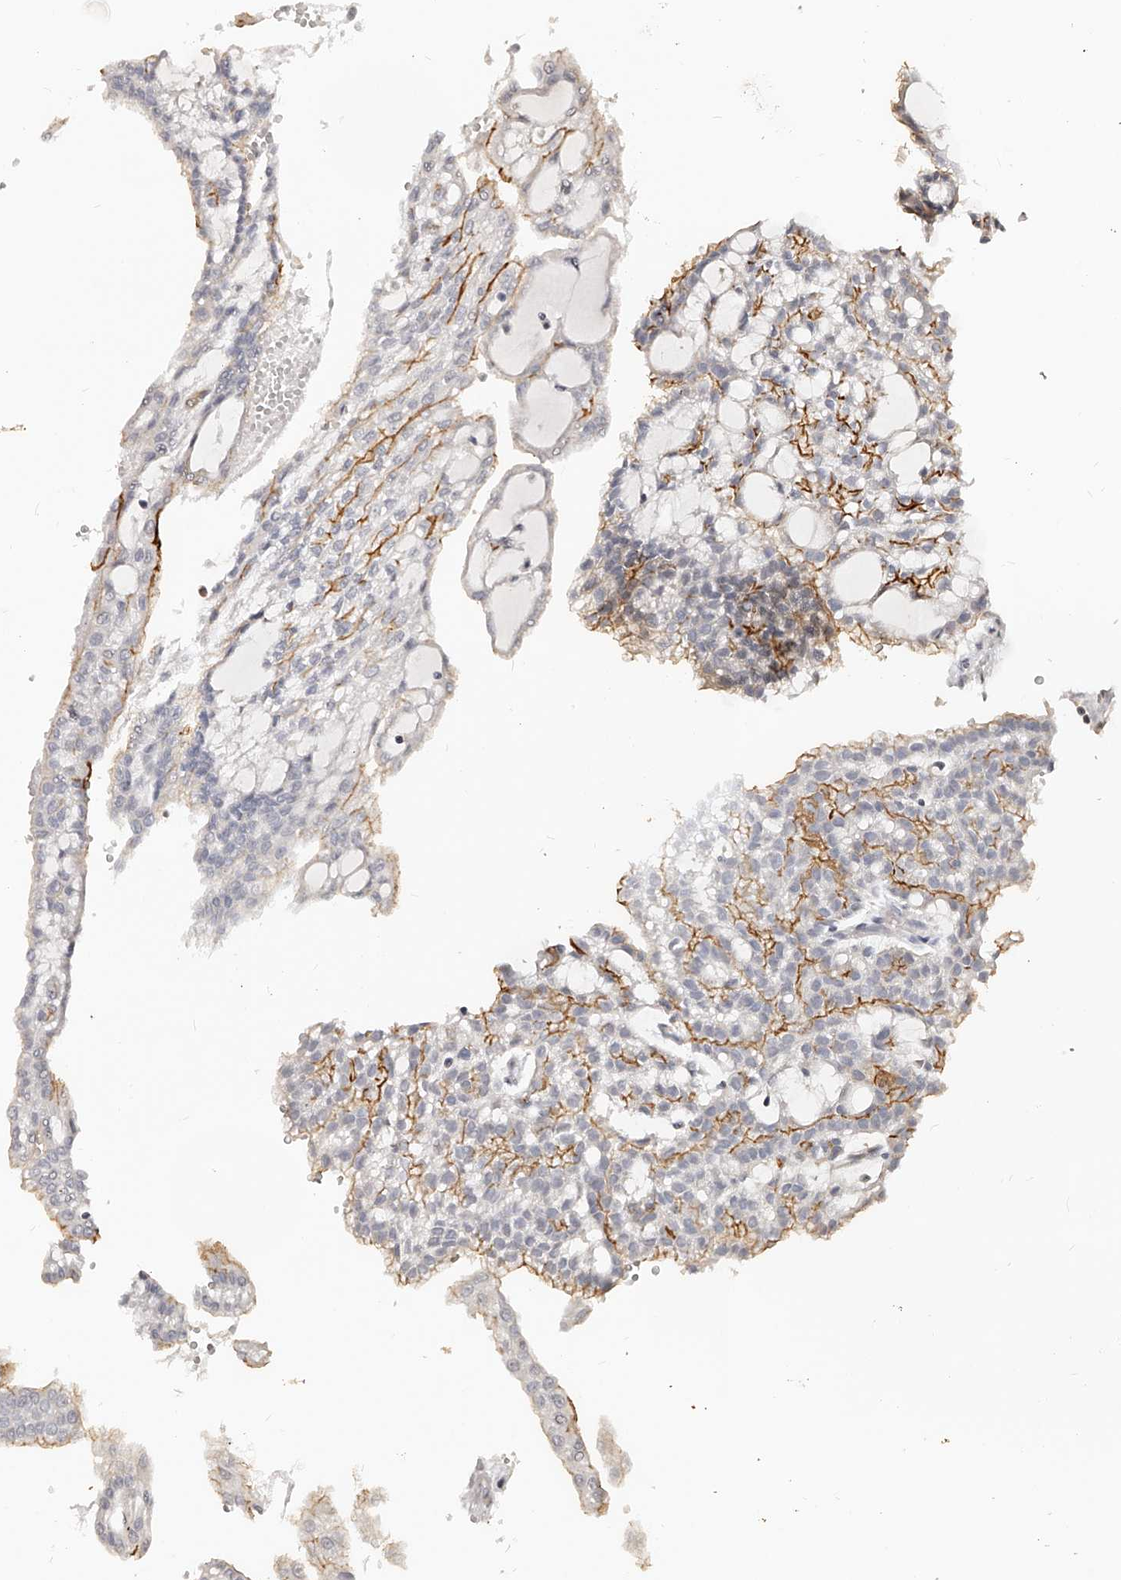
{"staining": {"intensity": "moderate", "quantity": "25%-75%", "location": "cytoplasmic/membranous"}, "tissue": "renal cancer", "cell_type": "Tumor cells", "image_type": "cancer", "snomed": [{"axis": "morphology", "description": "Adenocarcinoma, NOS"}, {"axis": "topography", "description": "Kidney"}], "caption": "High-magnification brightfield microscopy of renal cancer stained with DAB (brown) and counterstained with hematoxylin (blue). tumor cells exhibit moderate cytoplasmic/membranous positivity is identified in about25%-75% of cells.", "gene": "ZNF789", "patient": {"sex": "male", "age": 63}}